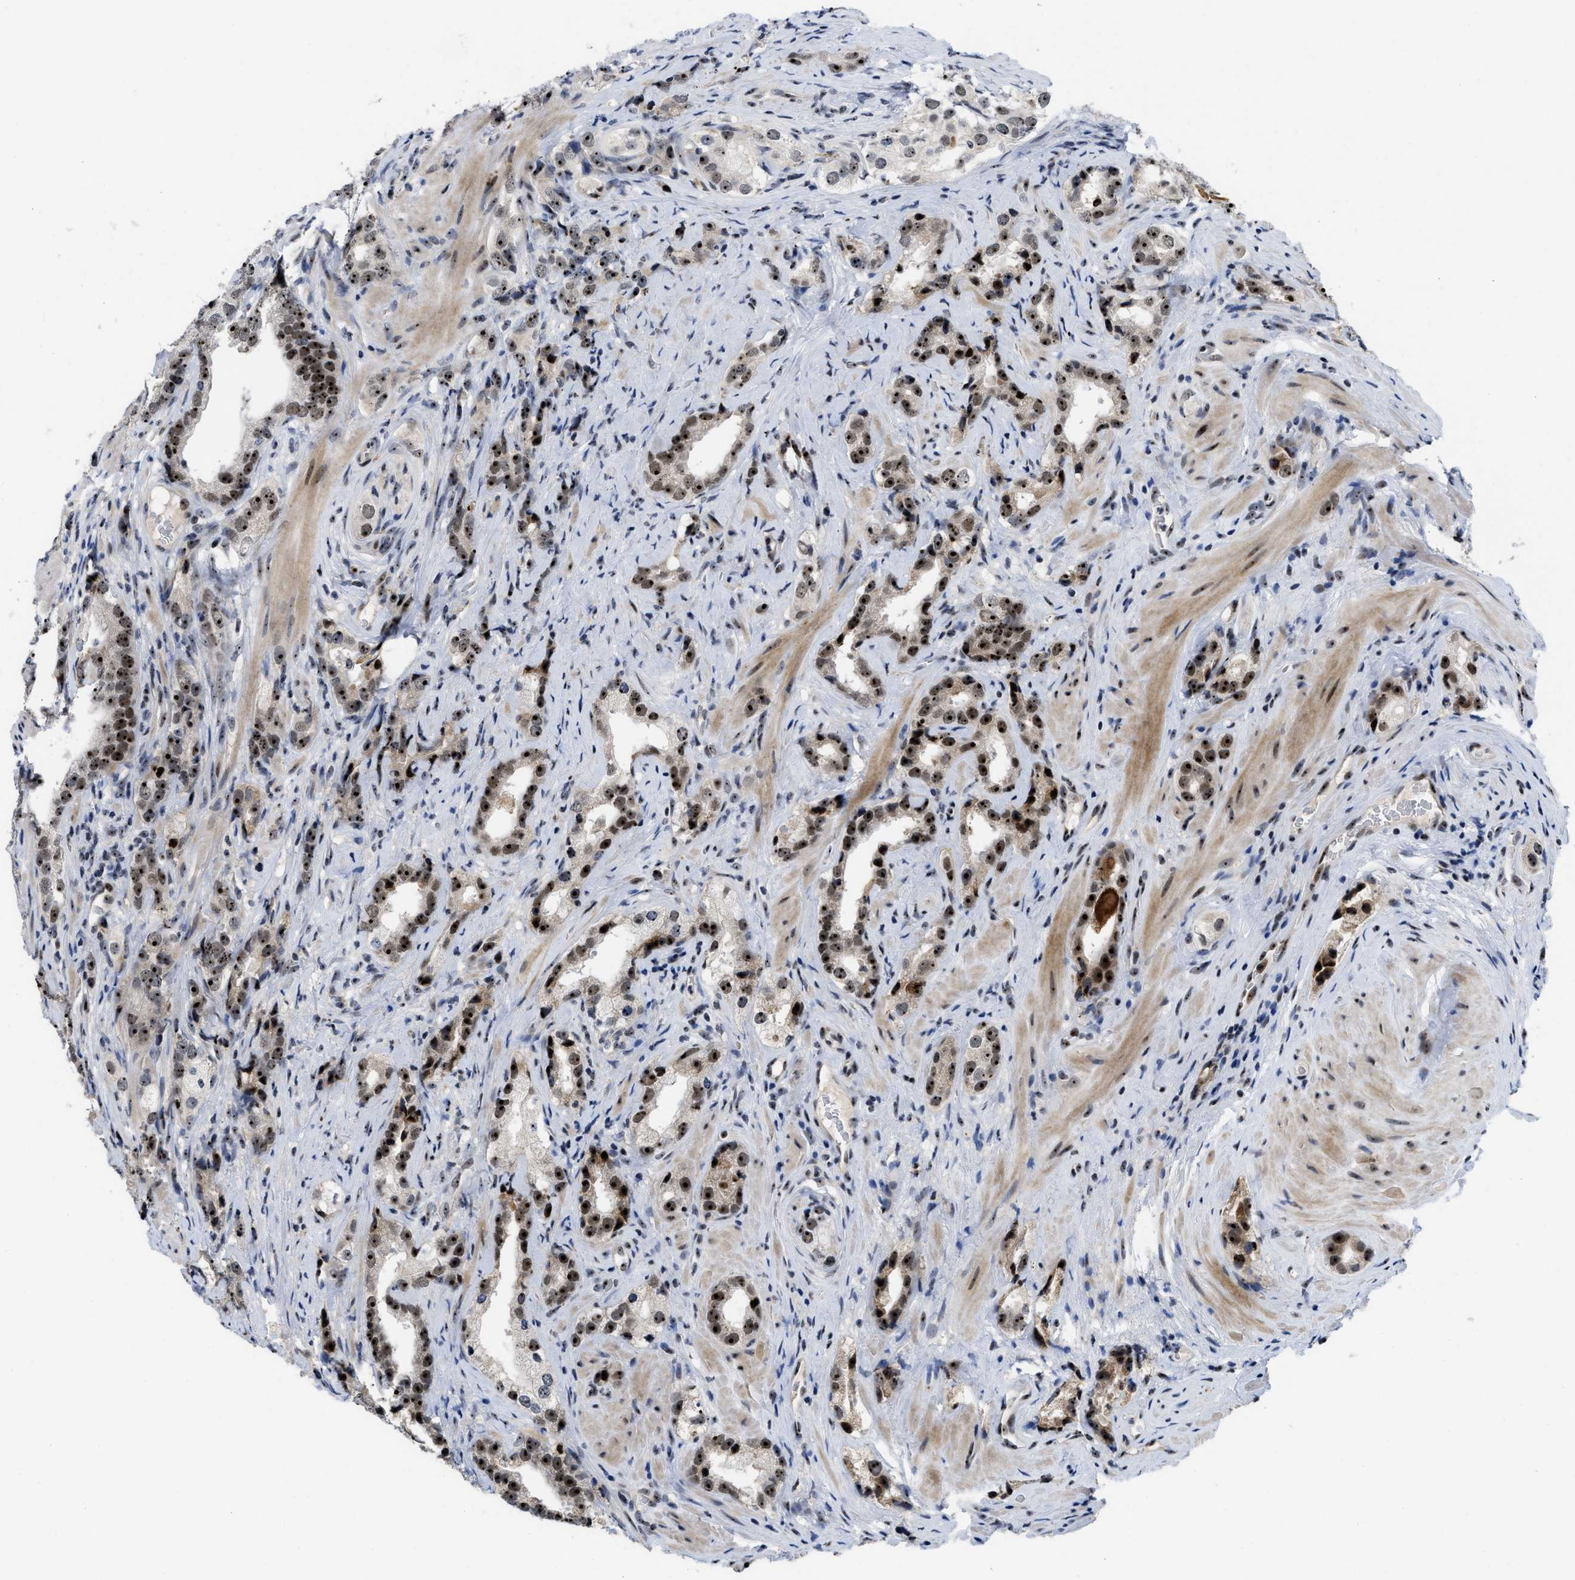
{"staining": {"intensity": "strong", "quantity": "25%-75%", "location": "nuclear"}, "tissue": "prostate cancer", "cell_type": "Tumor cells", "image_type": "cancer", "snomed": [{"axis": "morphology", "description": "Adenocarcinoma, High grade"}, {"axis": "topography", "description": "Prostate"}], "caption": "IHC image of neoplastic tissue: human high-grade adenocarcinoma (prostate) stained using immunohistochemistry exhibits high levels of strong protein expression localized specifically in the nuclear of tumor cells, appearing as a nuclear brown color.", "gene": "NOP58", "patient": {"sex": "male", "age": 63}}